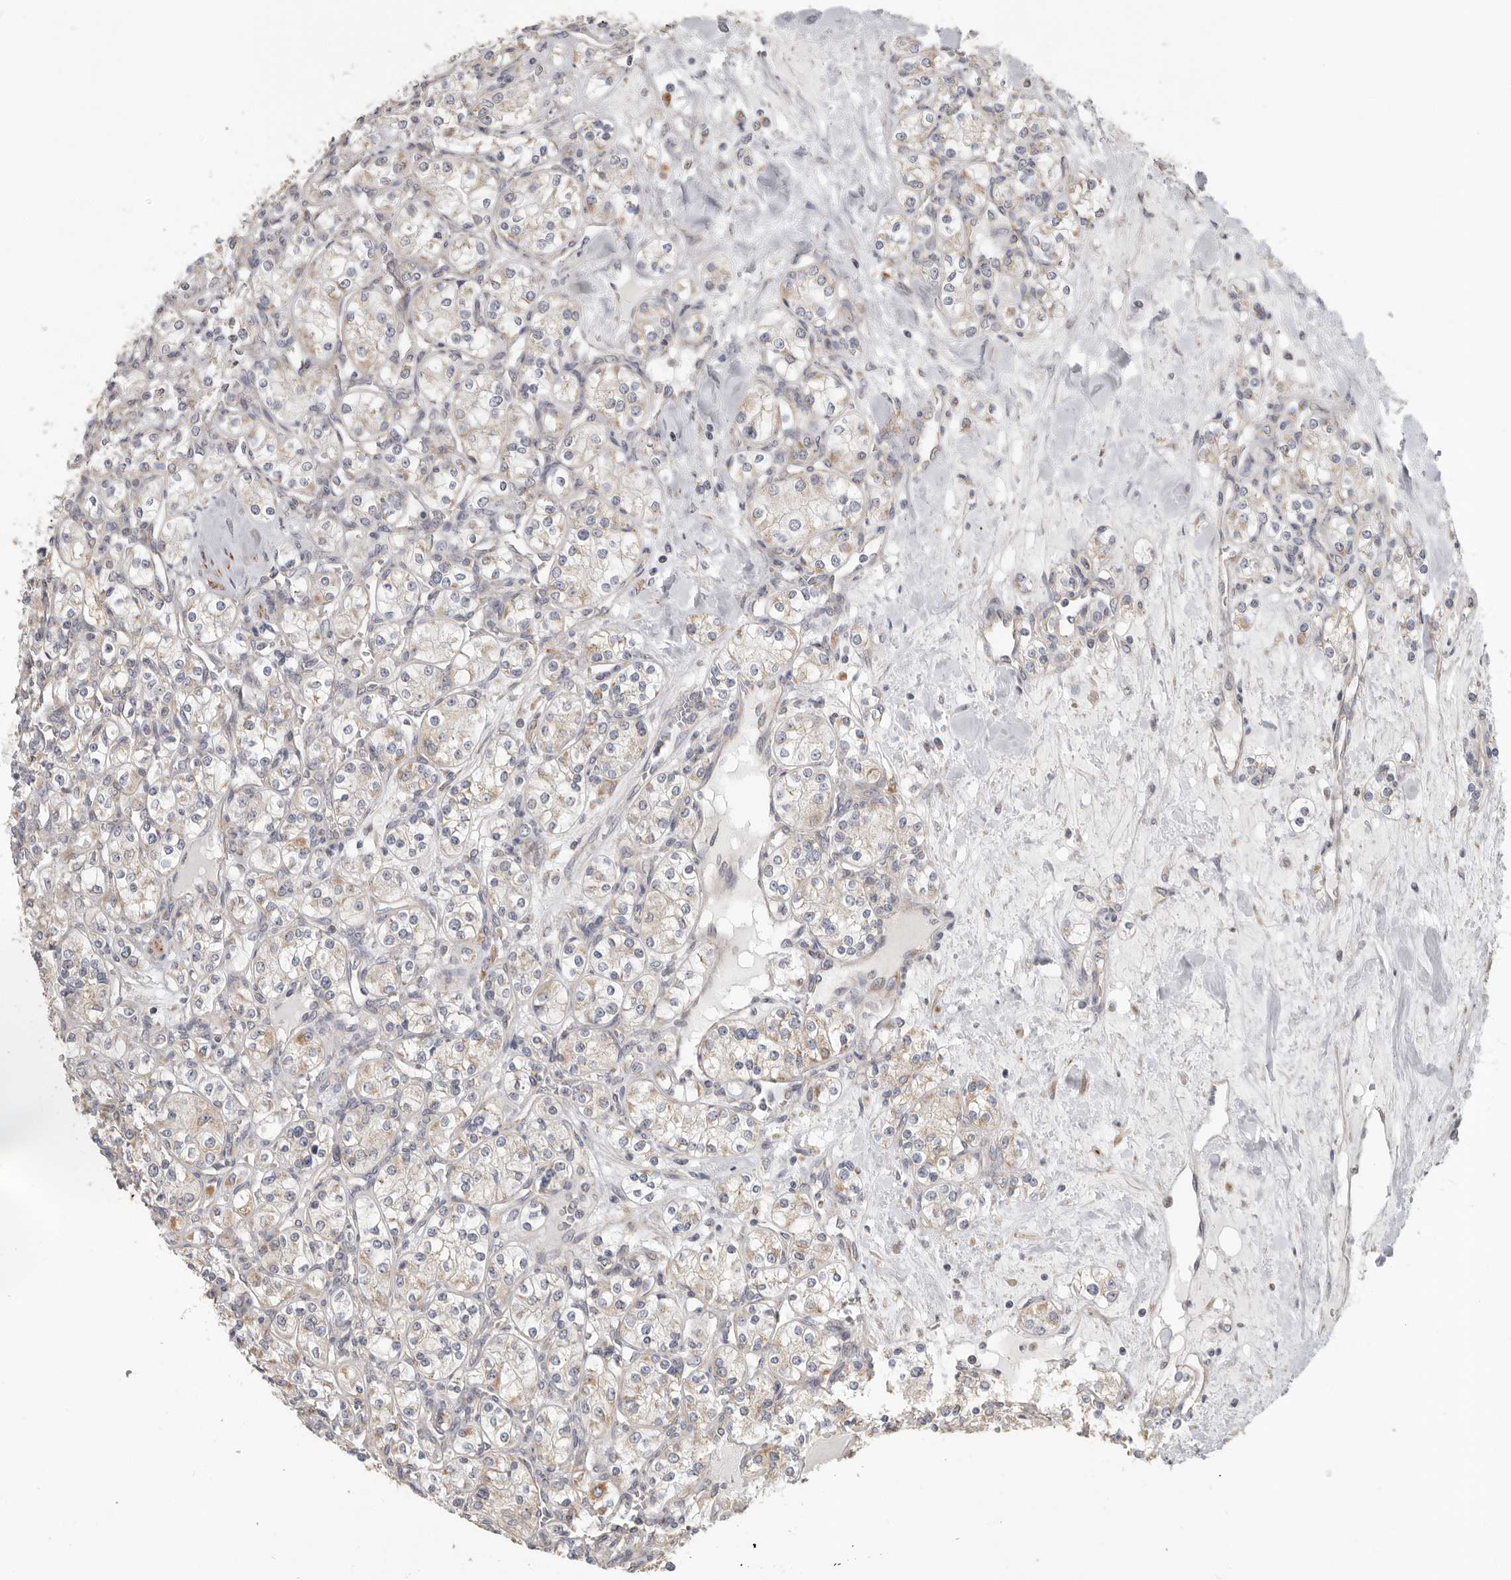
{"staining": {"intensity": "weak", "quantity": "25%-75%", "location": "cytoplasmic/membranous"}, "tissue": "renal cancer", "cell_type": "Tumor cells", "image_type": "cancer", "snomed": [{"axis": "morphology", "description": "Adenocarcinoma, NOS"}, {"axis": "topography", "description": "Kidney"}], "caption": "DAB (3,3'-diaminobenzidine) immunohistochemical staining of renal cancer demonstrates weak cytoplasmic/membranous protein positivity in approximately 25%-75% of tumor cells.", "gene": "UNK", "patient": {"sex": "male", "age": 77}}